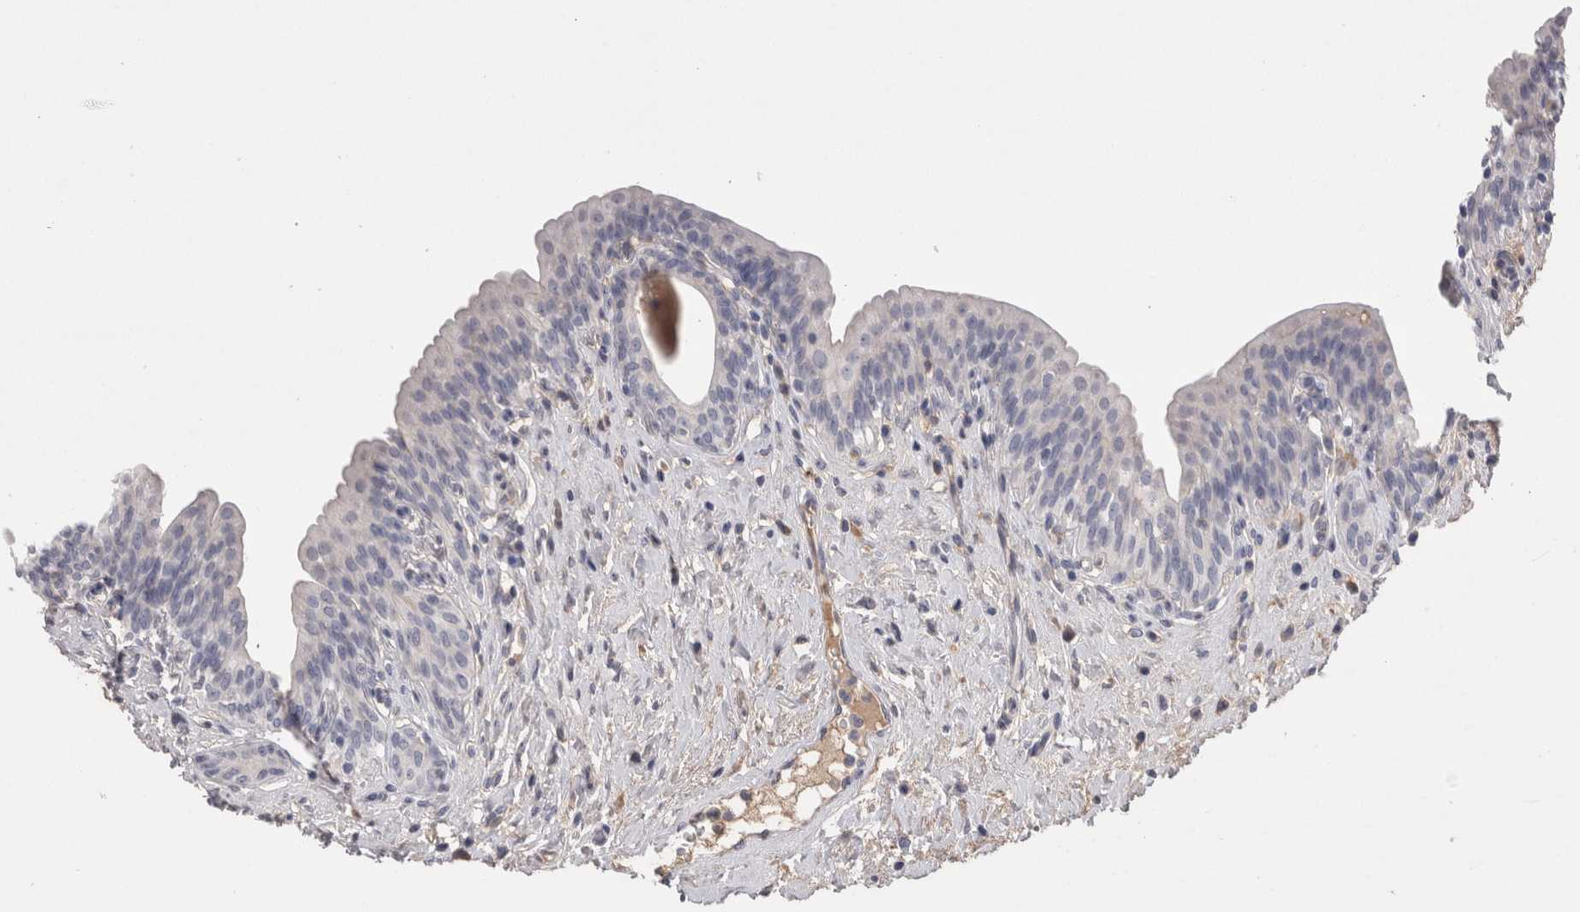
{"staining": {"intensity": "weak", "quantity": "<25%", "location": "cytoplasmic/membranous"}, "tissue": "urinary bladder", "cell_type": "Urothelial cells", "image_type": "normal", "snomed": [{"axis": "morphology", "description": "Normal tissue, NOS"}, {"axis": "topography", "description": "Urinary bladder"}], "caption": "Urinary bladder was stained to show a protein in brown. There is no significant positivity in urothelial cells. The staining is performed using DAB brown chromogen with nuclei counter-stained in using hematoxylin.", "gene": "REG1A", "patient": {"sex": "male", "age": 83}}